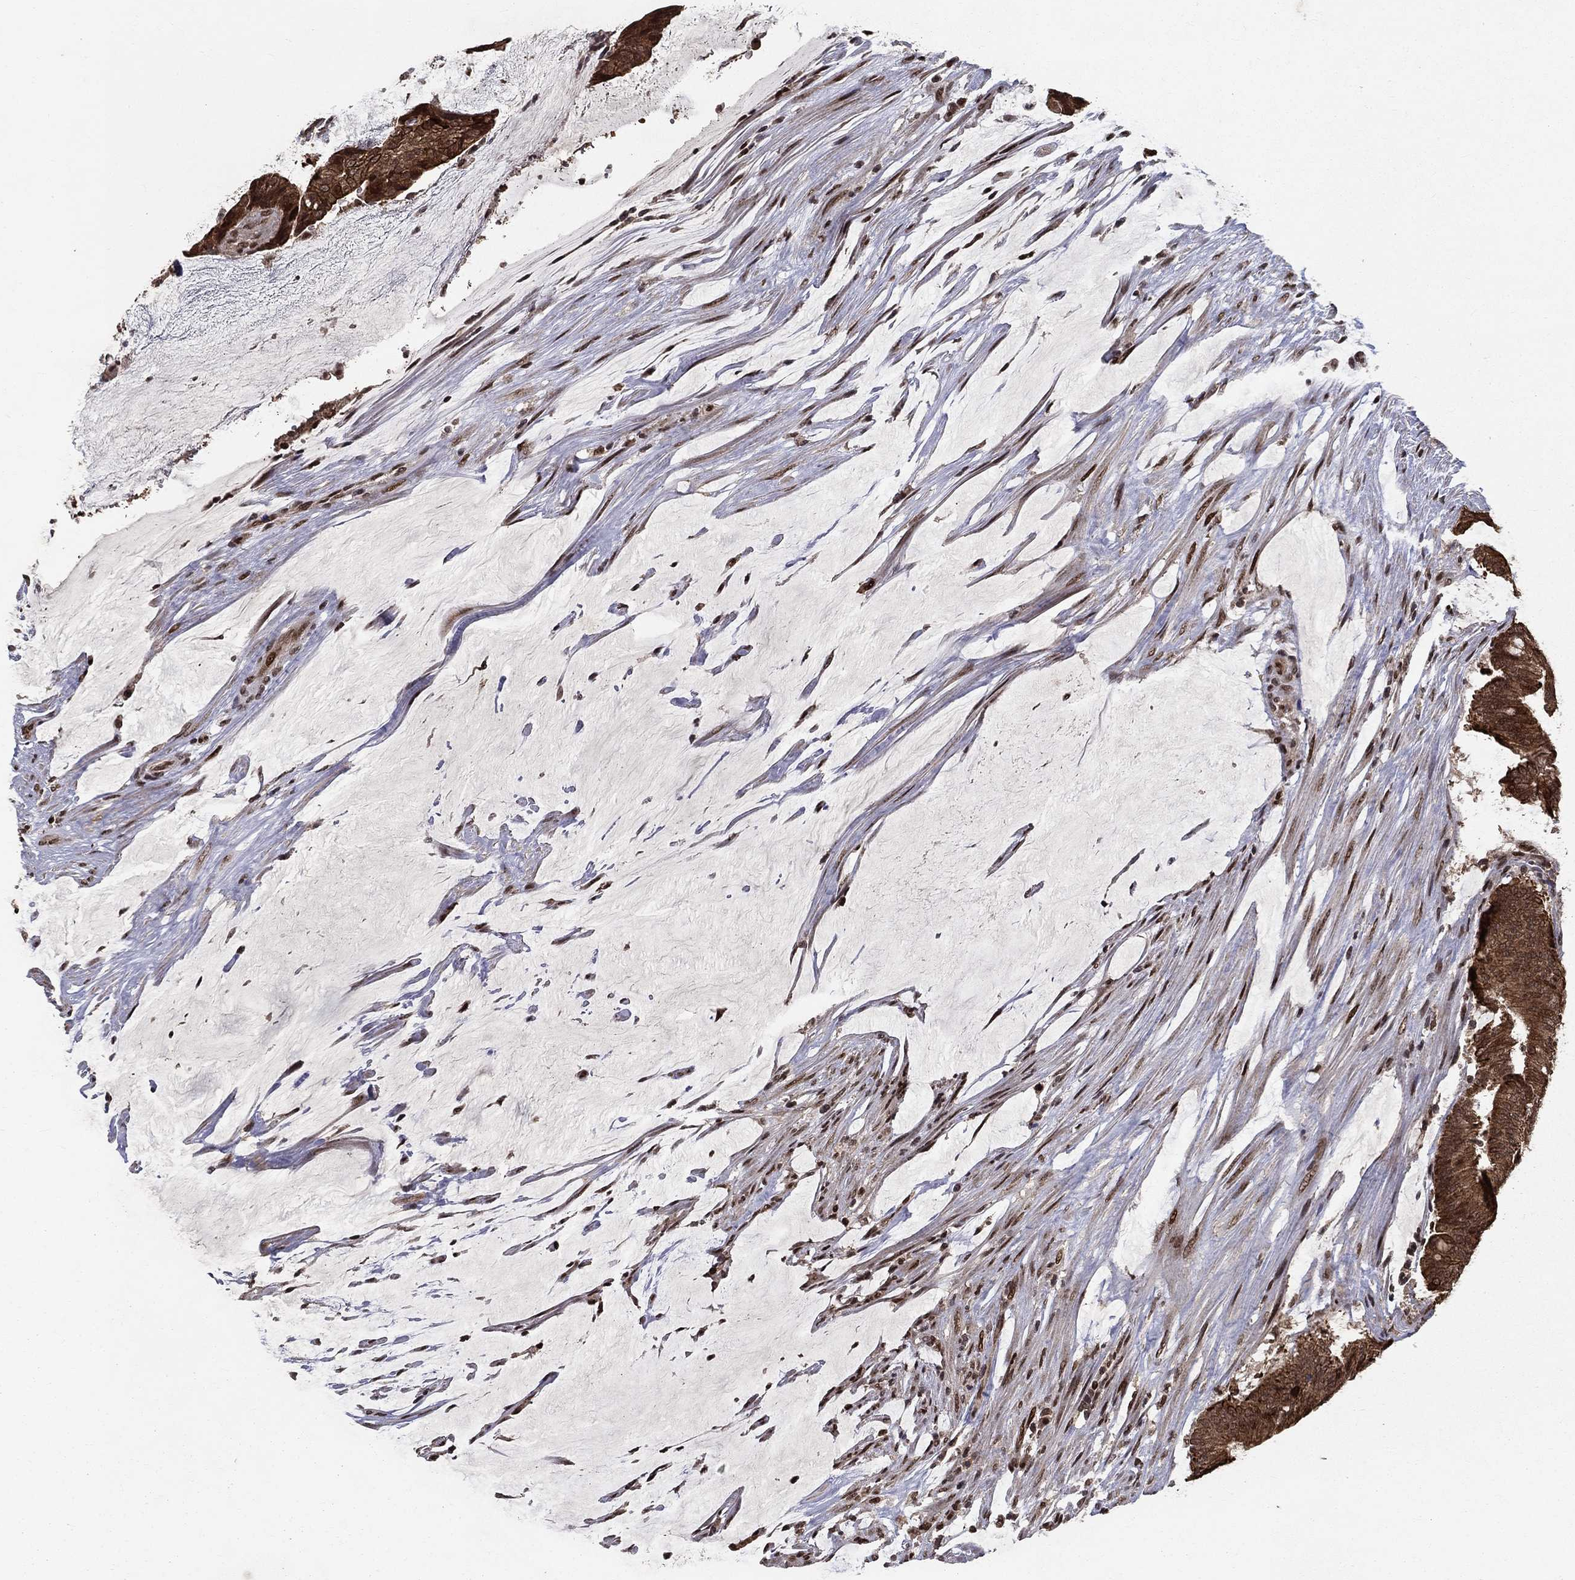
{"staining": {"intensity": "strong", "quantity": ">75%", "location": "cytoplasmic/membranous"}, "tissue": "colorectal cancer", "cell_type": "Tumor cells", "image_type": "cancer", "snomed": [{"axis": "morphology", "description": "Adenocarcinoma, NOS"}, {"axis": "topography", "description": "Colon"}], "caption": "IHC image of neoplastic tissue: adenocarcinoma (colorectal) stained using immunohistochemistry (IHC) shows high levels of strong protein expression localized specifically in the cytoplasmic/membranous of tumor cells, appearing as a cytoplasmic/membranous brown color.", "gene": "CDCA7L", "patient": {"sex": "female", "age": 43}}